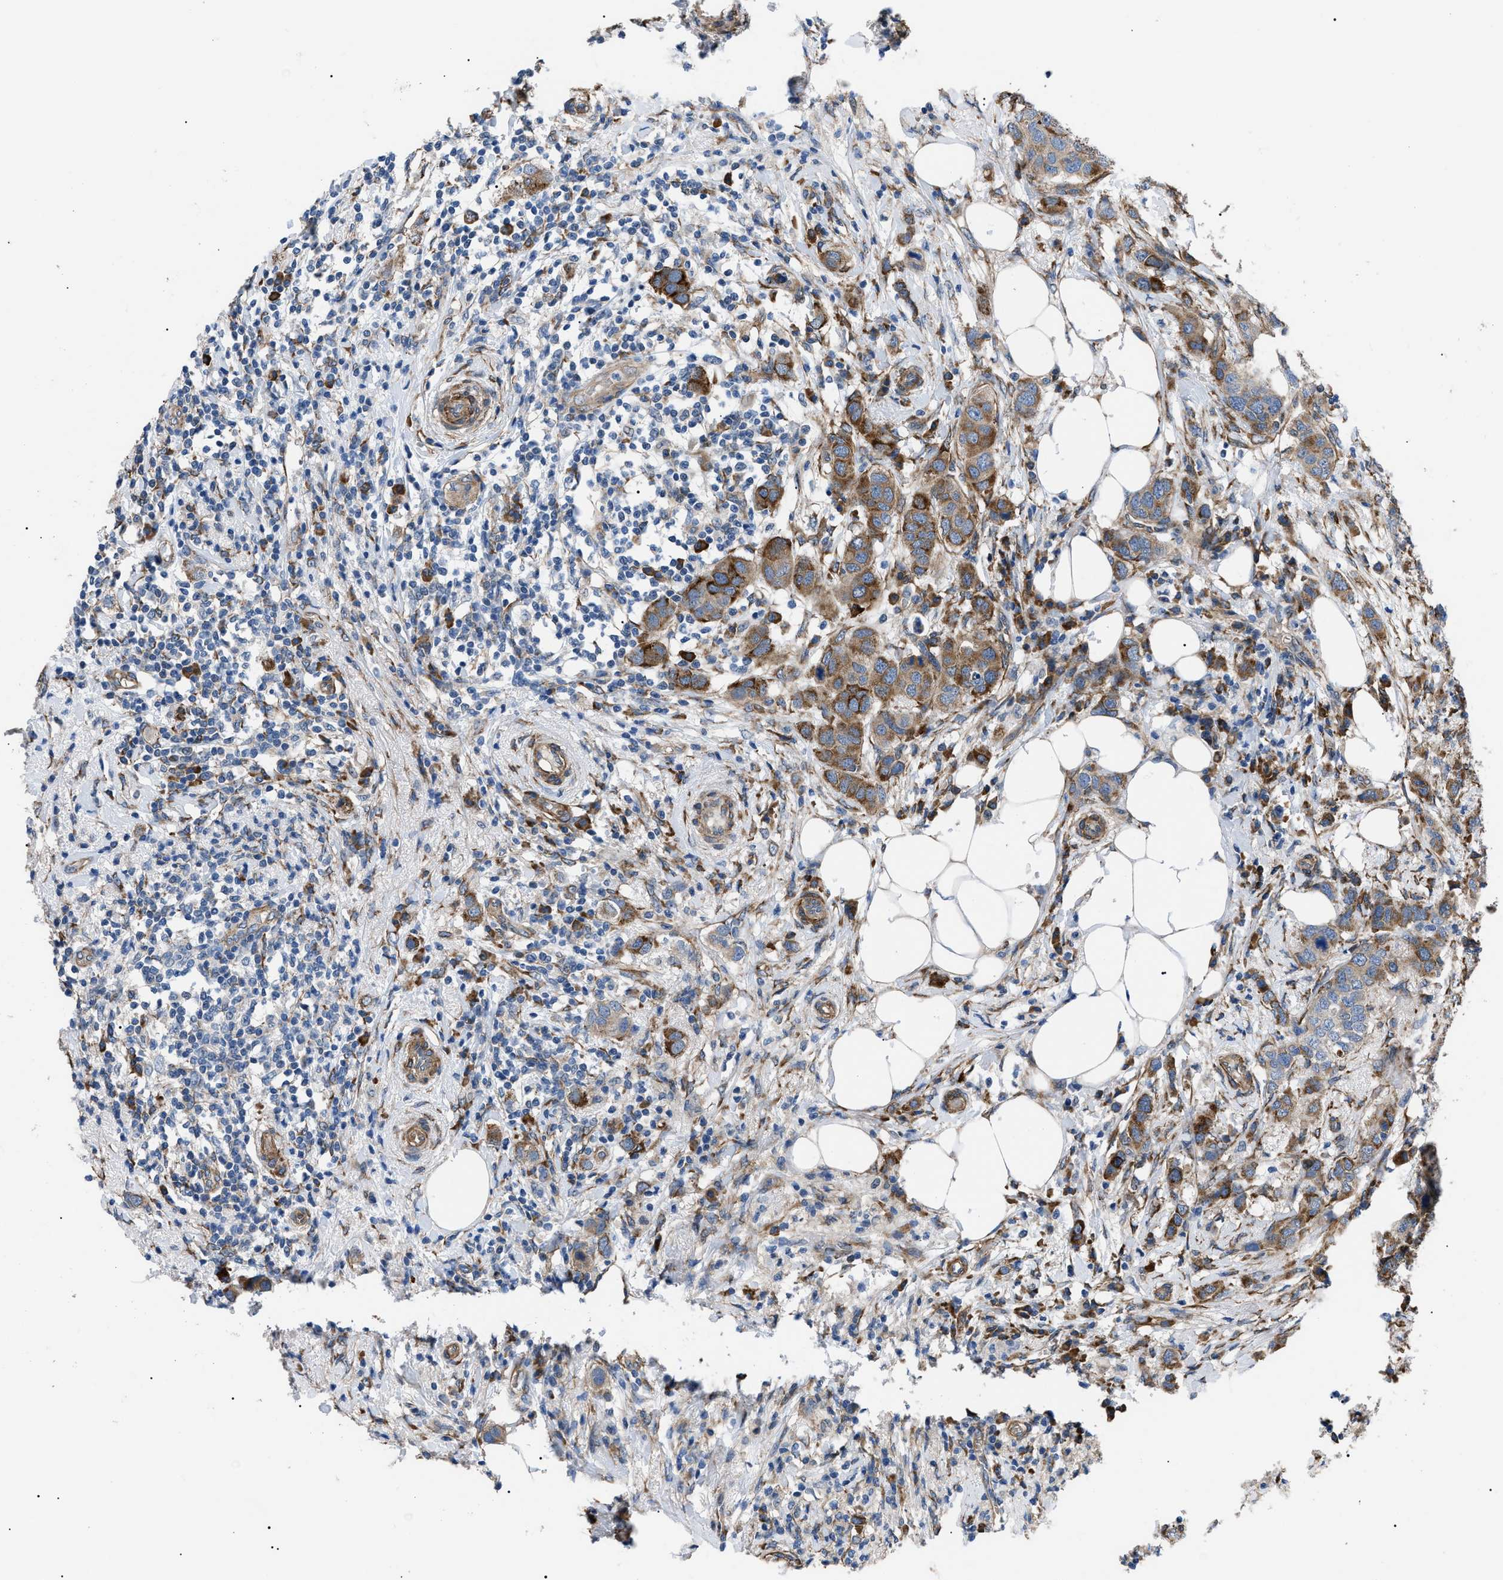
{"staining": {"intensity": "moderate", "quantity": ">75%", "location": "cytoplasmic/membranous"}, "tissue": "breast cancer", "cell_type": "Tumor cells", "image_type": "cancer", "snomed": [{"axis": "morphology", "description": "Duct carcinoma"}, {"axis": "topography", "description": "Breast"}], "caption": "There is medium levels of moderate cytoplasmic/membranous positivity in tumor cells of breast intraductal carcinoma, as demonstrated by immunohistochemical staining (brown color).", "gene": "MYO10", "patient": {"sex": "female", "age": 50}}